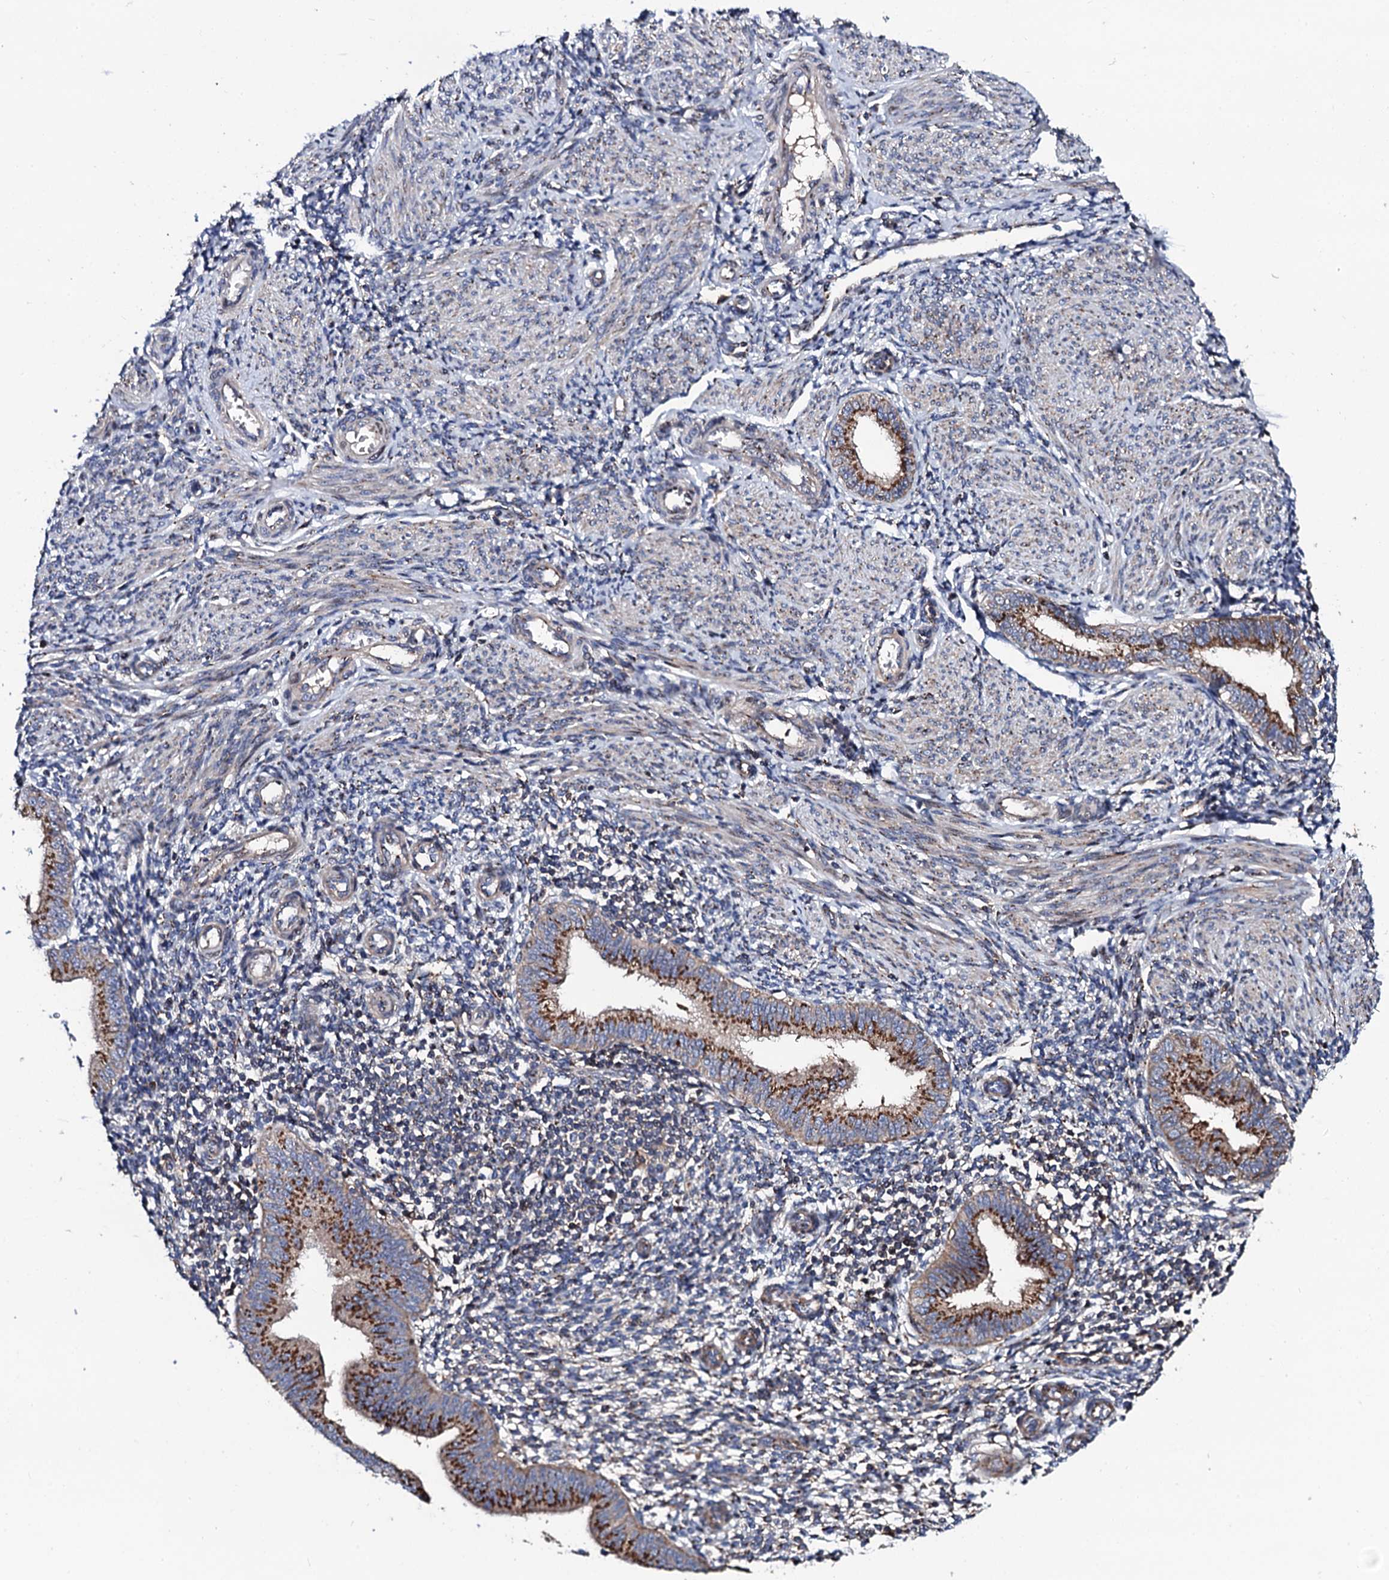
{"staining": {"intensity": "weak", "quantity": "<25%", "location": "cytoplasmic/membranous"}, "tissue": "endometrium", "cell_type": "Cells in endometrial stroma", "image_type": "normal", "snomed": [{"axis": "morphology", "description": "Normal tissue, NOS"}, {"axis": "topography", "description": "Uterus"}, {"axis": "topography", "description": "Endometrium"}], "caption": "Human endometrium stained for a protein using immunohistochemistry (IHC) exhibits no staining in cells in endometrial stroma.", "gene": "PLET1", "patient": {"sex": "female", "age": 48}}